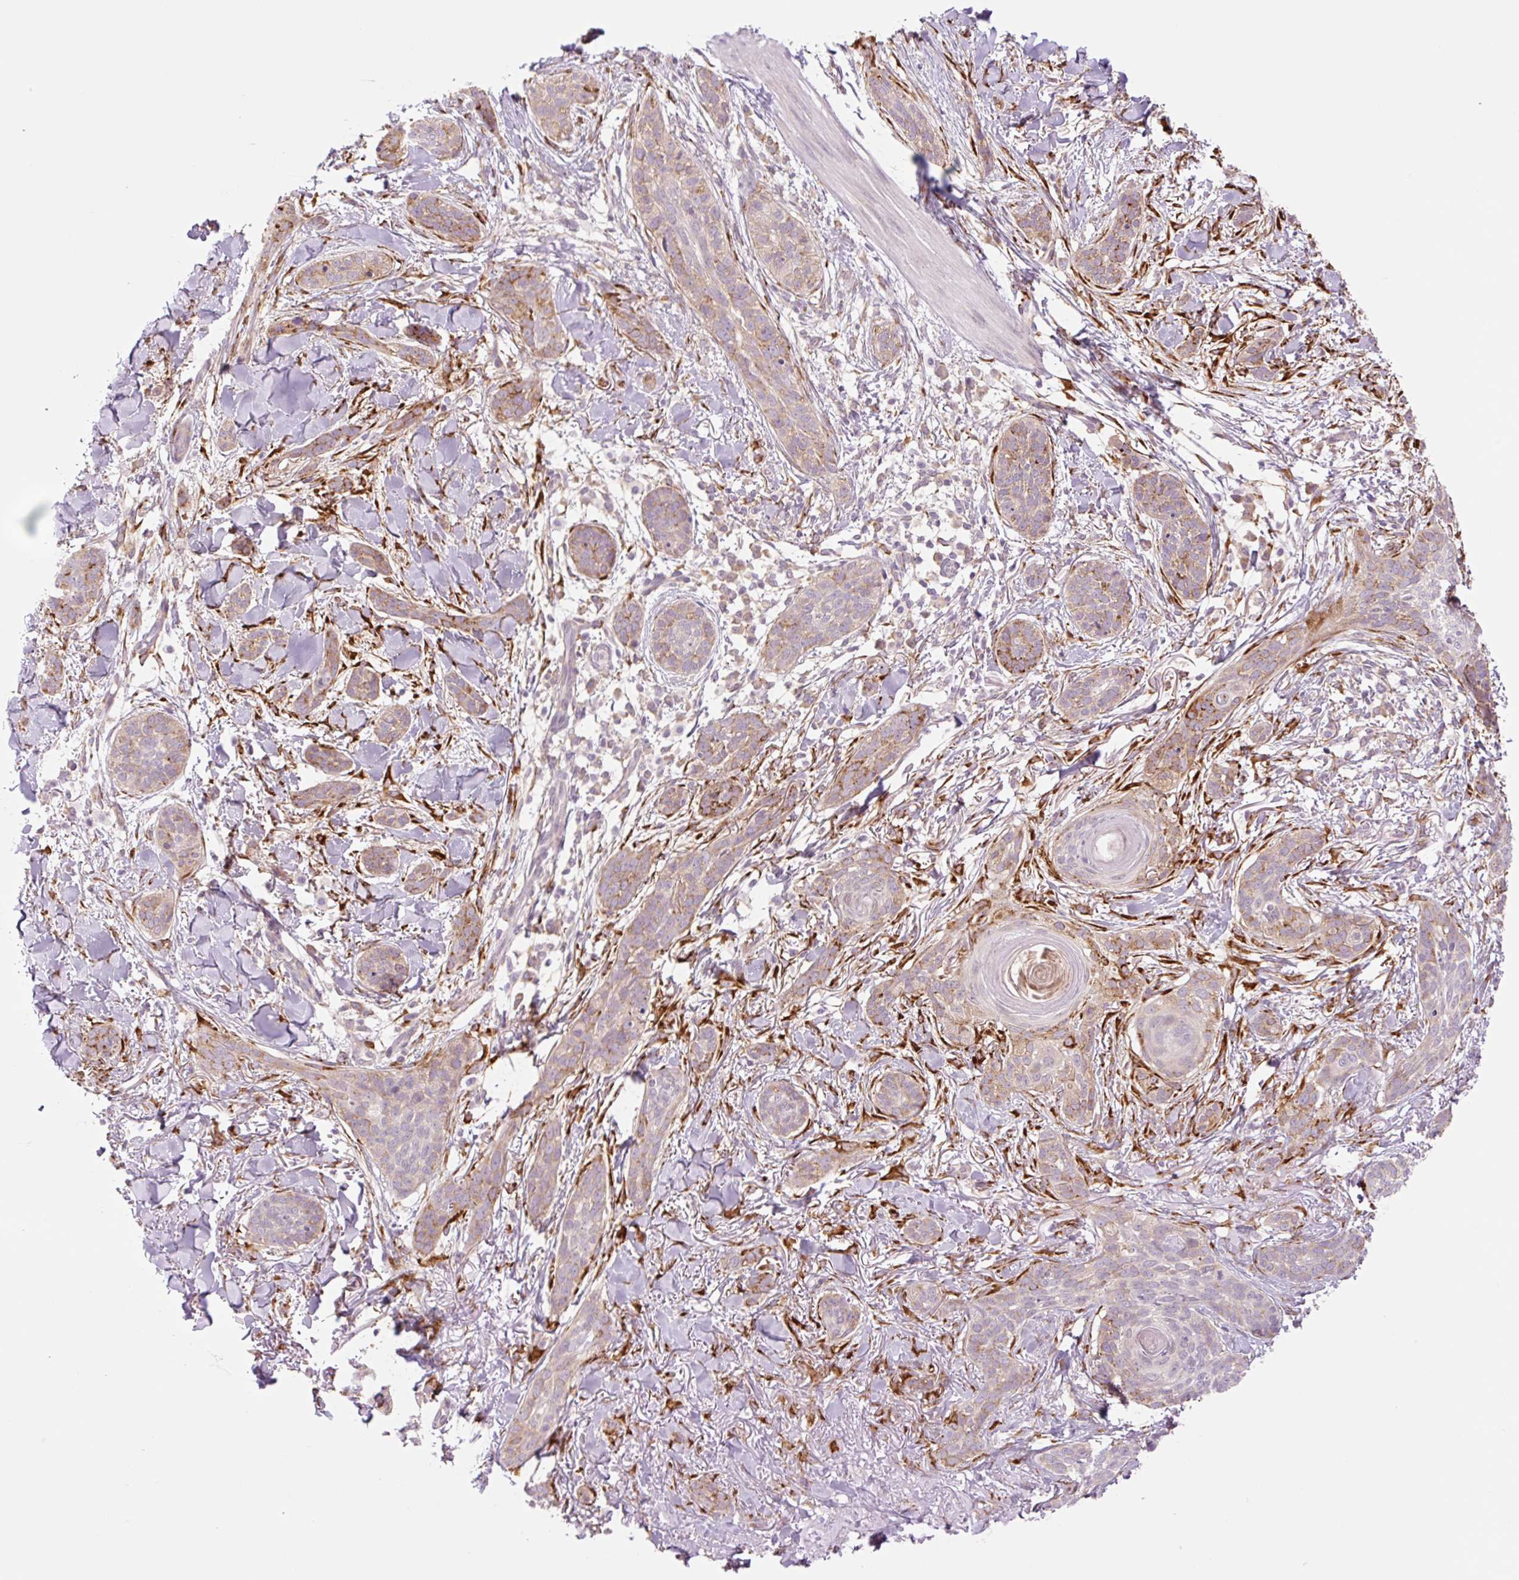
{"staining": {"intensity": "moderate", "quantity": "25%-75%", "location": "cytoplasmic/membranous"}, "tissue": "skin cancer", "cell_type": "Tumor cells", "image_type": "cancer", "snomed": [{"axis": "morphology", "description": "Basal cell carcinoma"}, {"axis": "topography", "description": "Skin"}], "caption": "High-power microscopy captured an immunohistochemistry image of basal cell carcinoma (skin), revealing moderate cytoplasmic/membranous staining in approximately 25%-75% of tumor cells. (DAB IHC with brightfield microscopy, high magnification).", "gene": "COL5A1", "patient": {"sex": "male", "age": 52}}